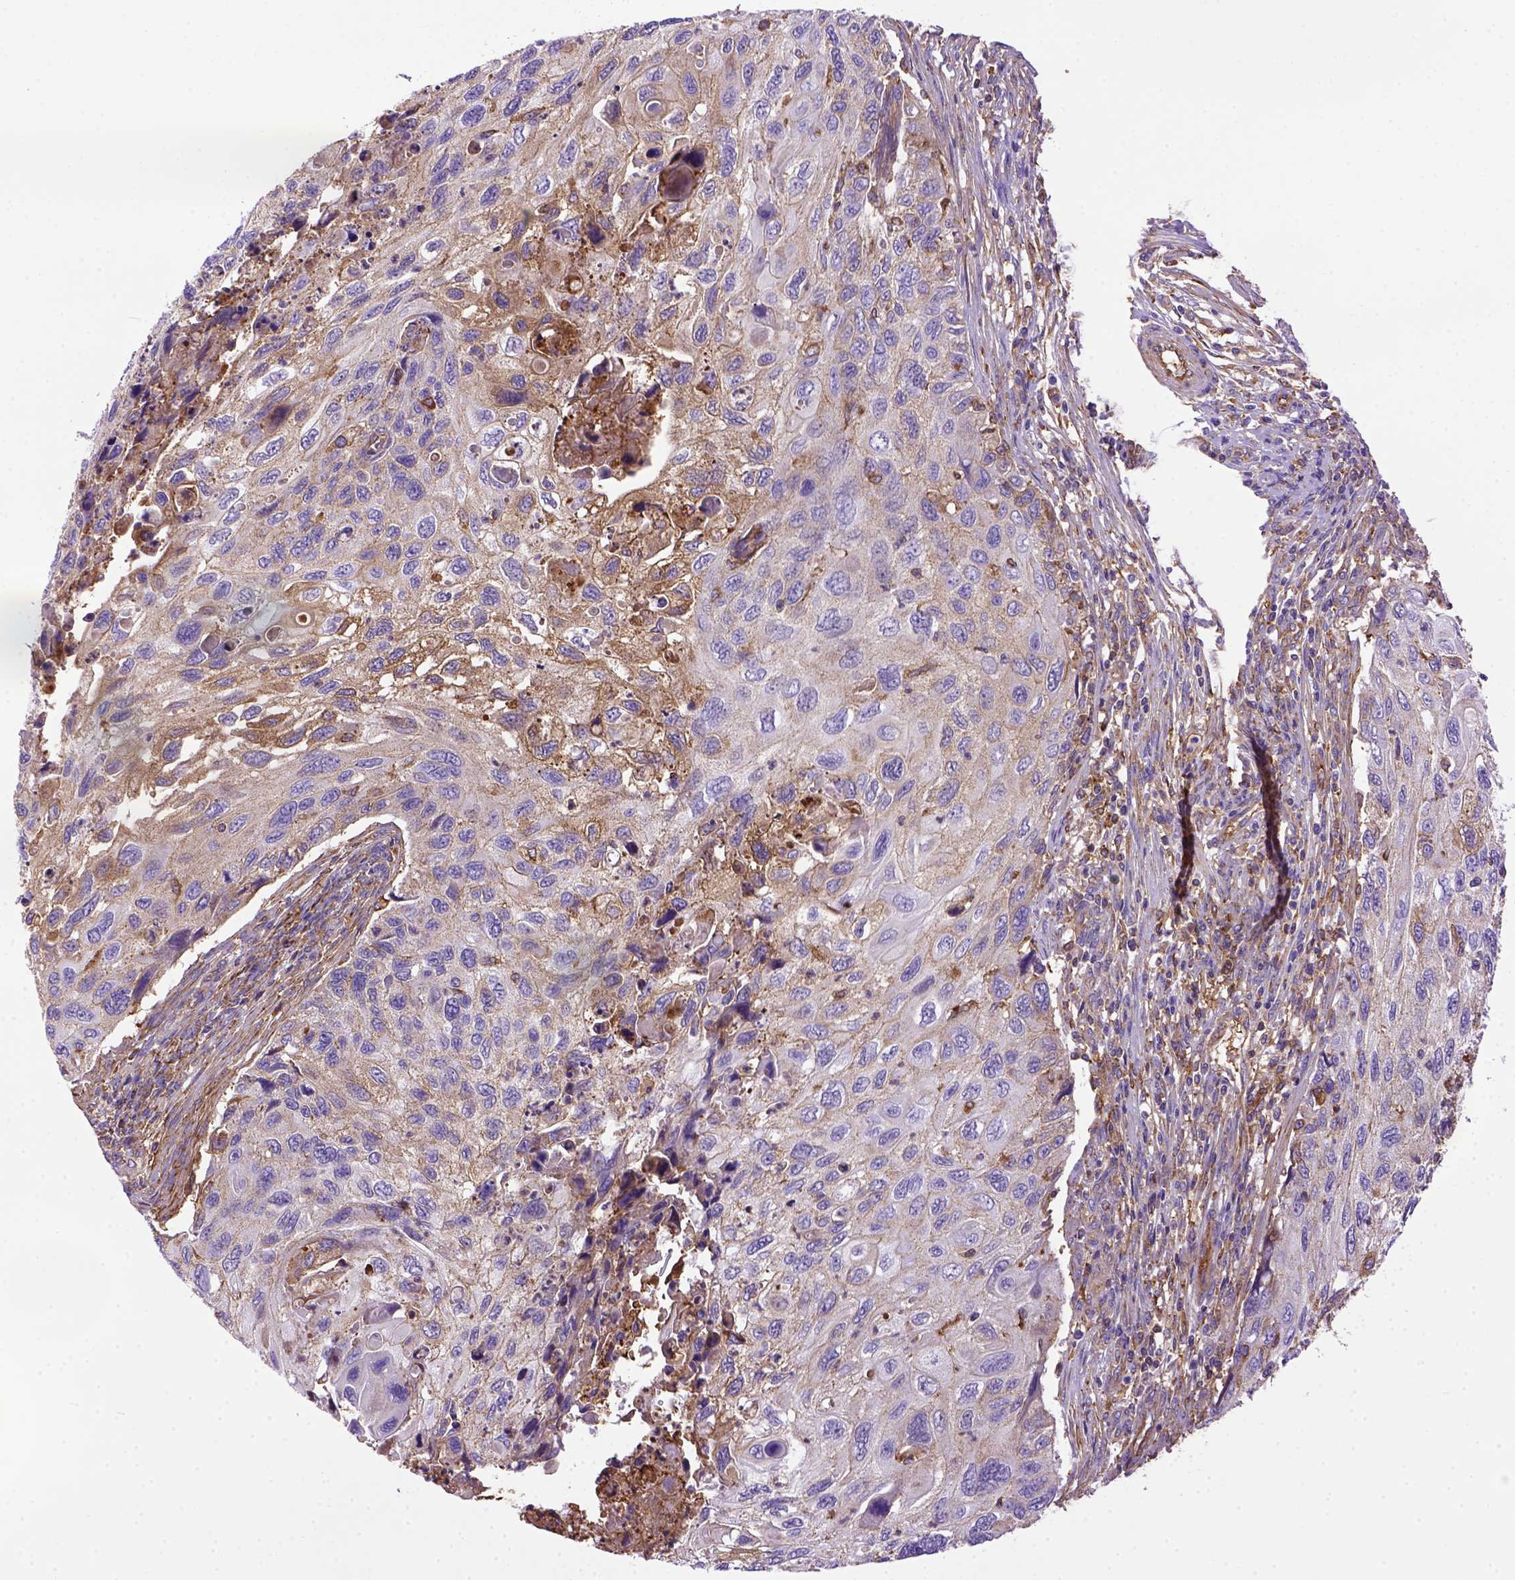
{"staining": {"intensity": "weak", "quantity": "<25%", "location": "cytoplasmic/membranous"}, "tissue": "cervical cancer", "cell_type": "Tumor cells", "image_type": "cancer", "snomed": [{"axis": "morphology", "description": "Squamous cell carcinoma, NOS"}, {"axis": "topography", "description": "Cervix"}], "caption": "Immunohistochemical staining of squamous cell carcinoma (cervical) reveals no significant positivity in tumor cells. The staining was performed using DAB to visualize the protein expression in brown, while the nuclei were stained in blue with hematoxylin (Magnification: 20x).", "gene": "MVP", "patient": {"sex": "female", "age": 70}}